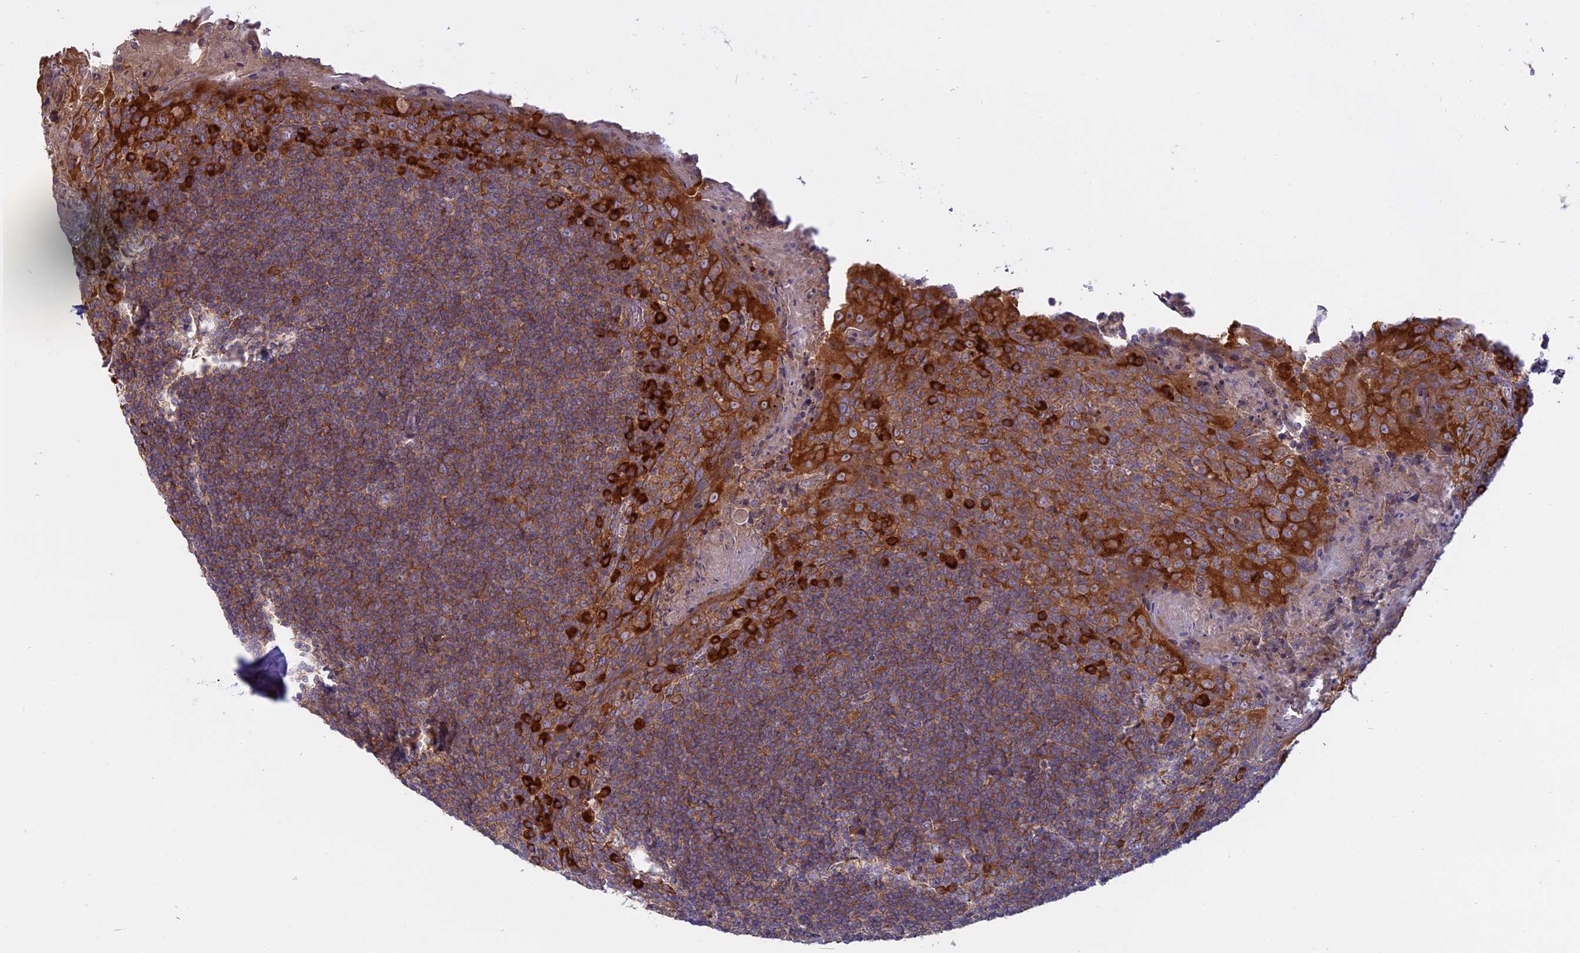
{"staining": {"intensity": "strong", "quantity": "<25%", "location": "cytoplasmic/membranous"}, "tissue": "tonsil", "cell_type": "Germinal center cells", "image_type": "normal", "snomed": [{"axis": "morphology", "description": "Normal tissue, NOS"}, {"axis": "topography", "description": "Tonsil"}], "caption": "High-power microscopy captured an immunohistochemistry (IHC) micrograph of normal tonsil, revealing strong cytoplasmic/membranous positivity in approximately <25% of germinal center cells. Nuclei are stained in blue.", "gene": "TMEM208", "patient": {"sex": "male", "age": 27}}